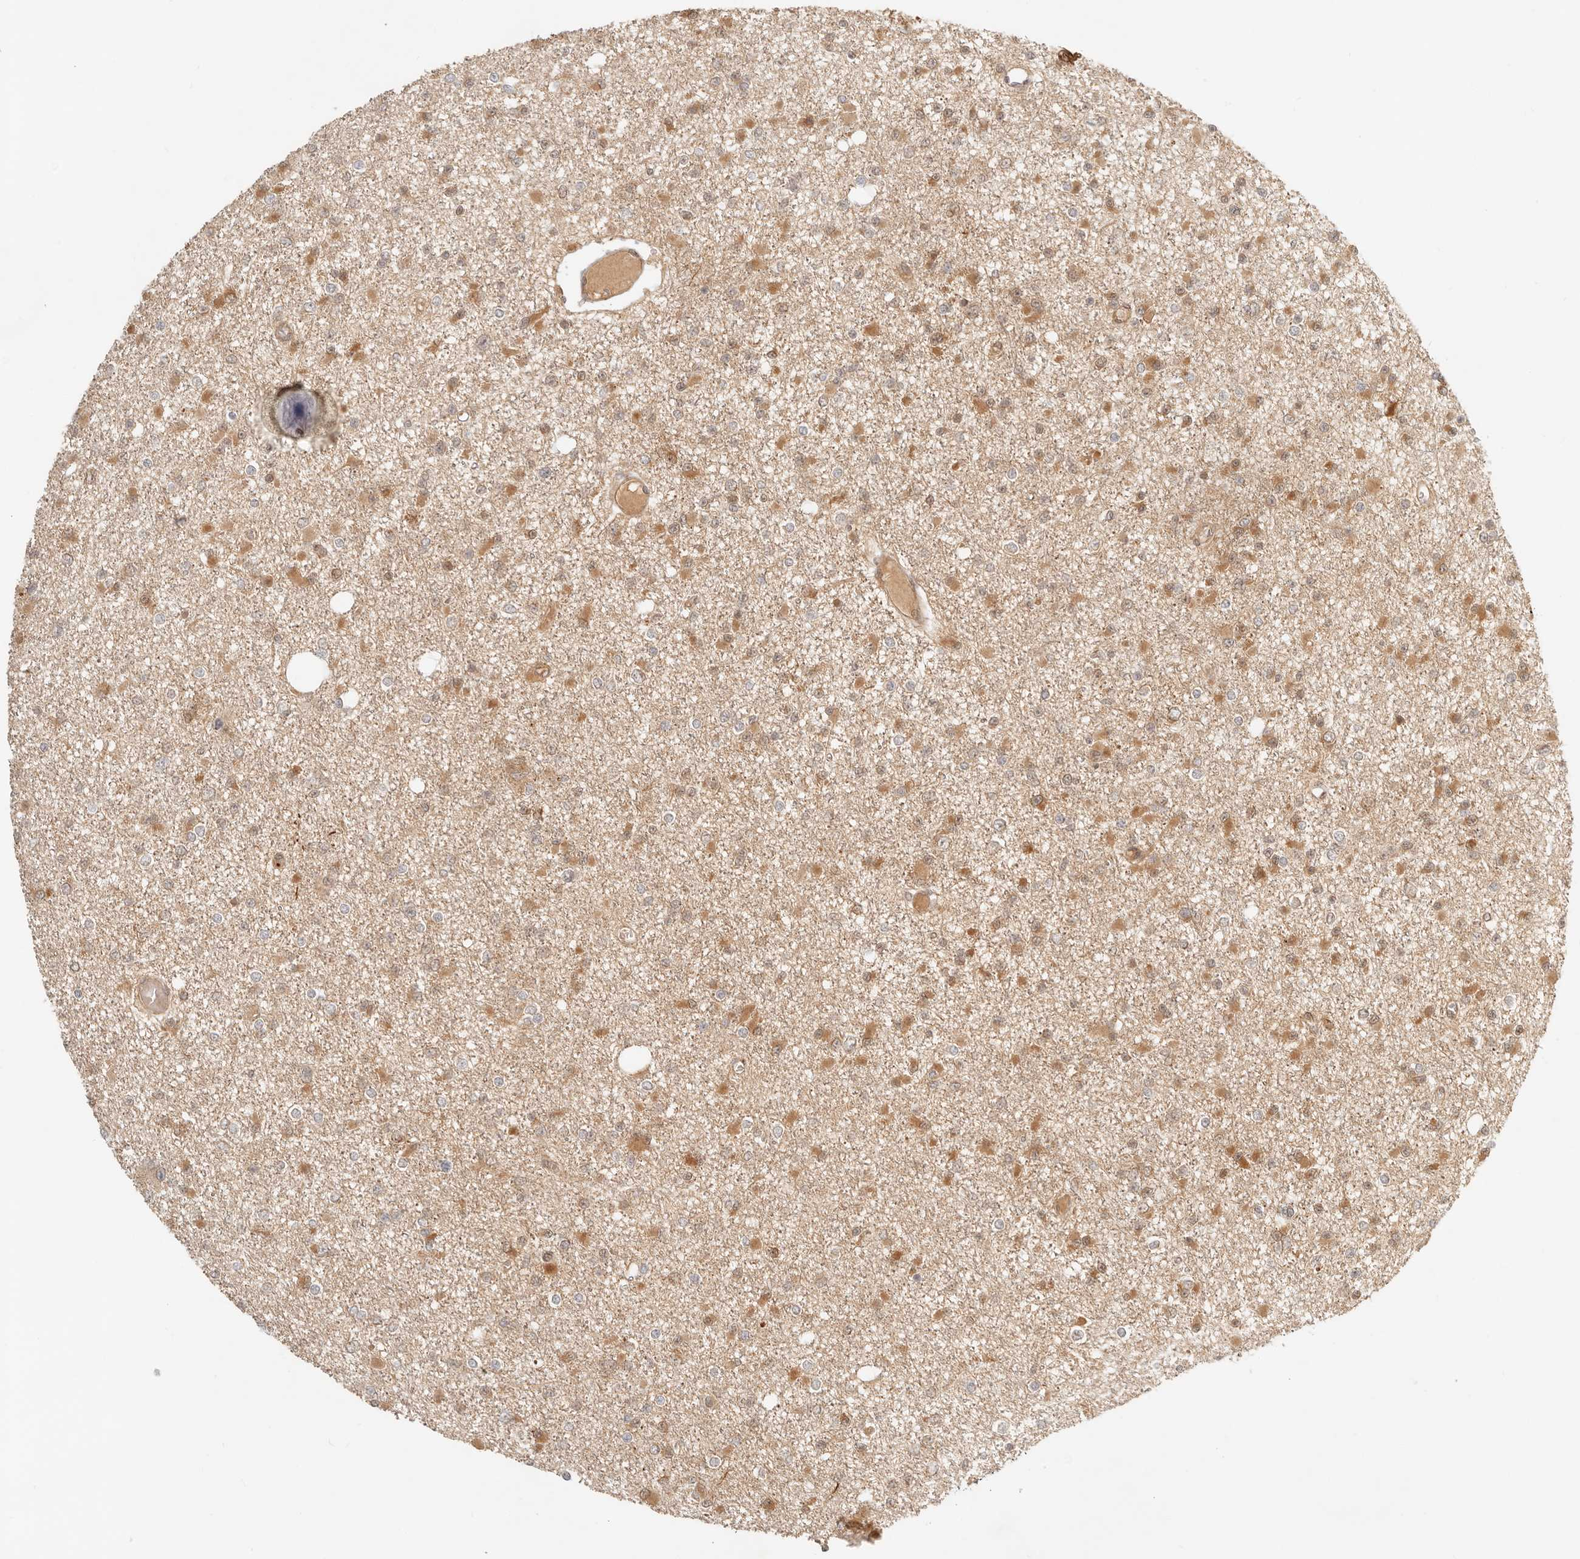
{"staining": {"intensity": "moderate", "quantity": "<25%", "location": "cytoplasmic/membranous,nuclear"}, "tissue": "glioma", "cell_type": "Tumor cells", "image_type": "cancer", "snomed": [{"axis": "morphology", "description": "Glioma, malignant, Low grade"}, {"axis": "topography", "description": "Brain"}], "caption": "DAB (3,3'-diaminobenzidine) immunohistochemical staining of glioma reveals moderate cytoplasmic/membranous and nuclear protein staining in about <25% of tumor cells. The staining was performed using DAB to visualize the protein expression in brown, while the nuclei were stained in blue with hematoxylin (Magnification: 20x).", "gene": "BAALC", "patient": {"sex": "female", "age": 22}}